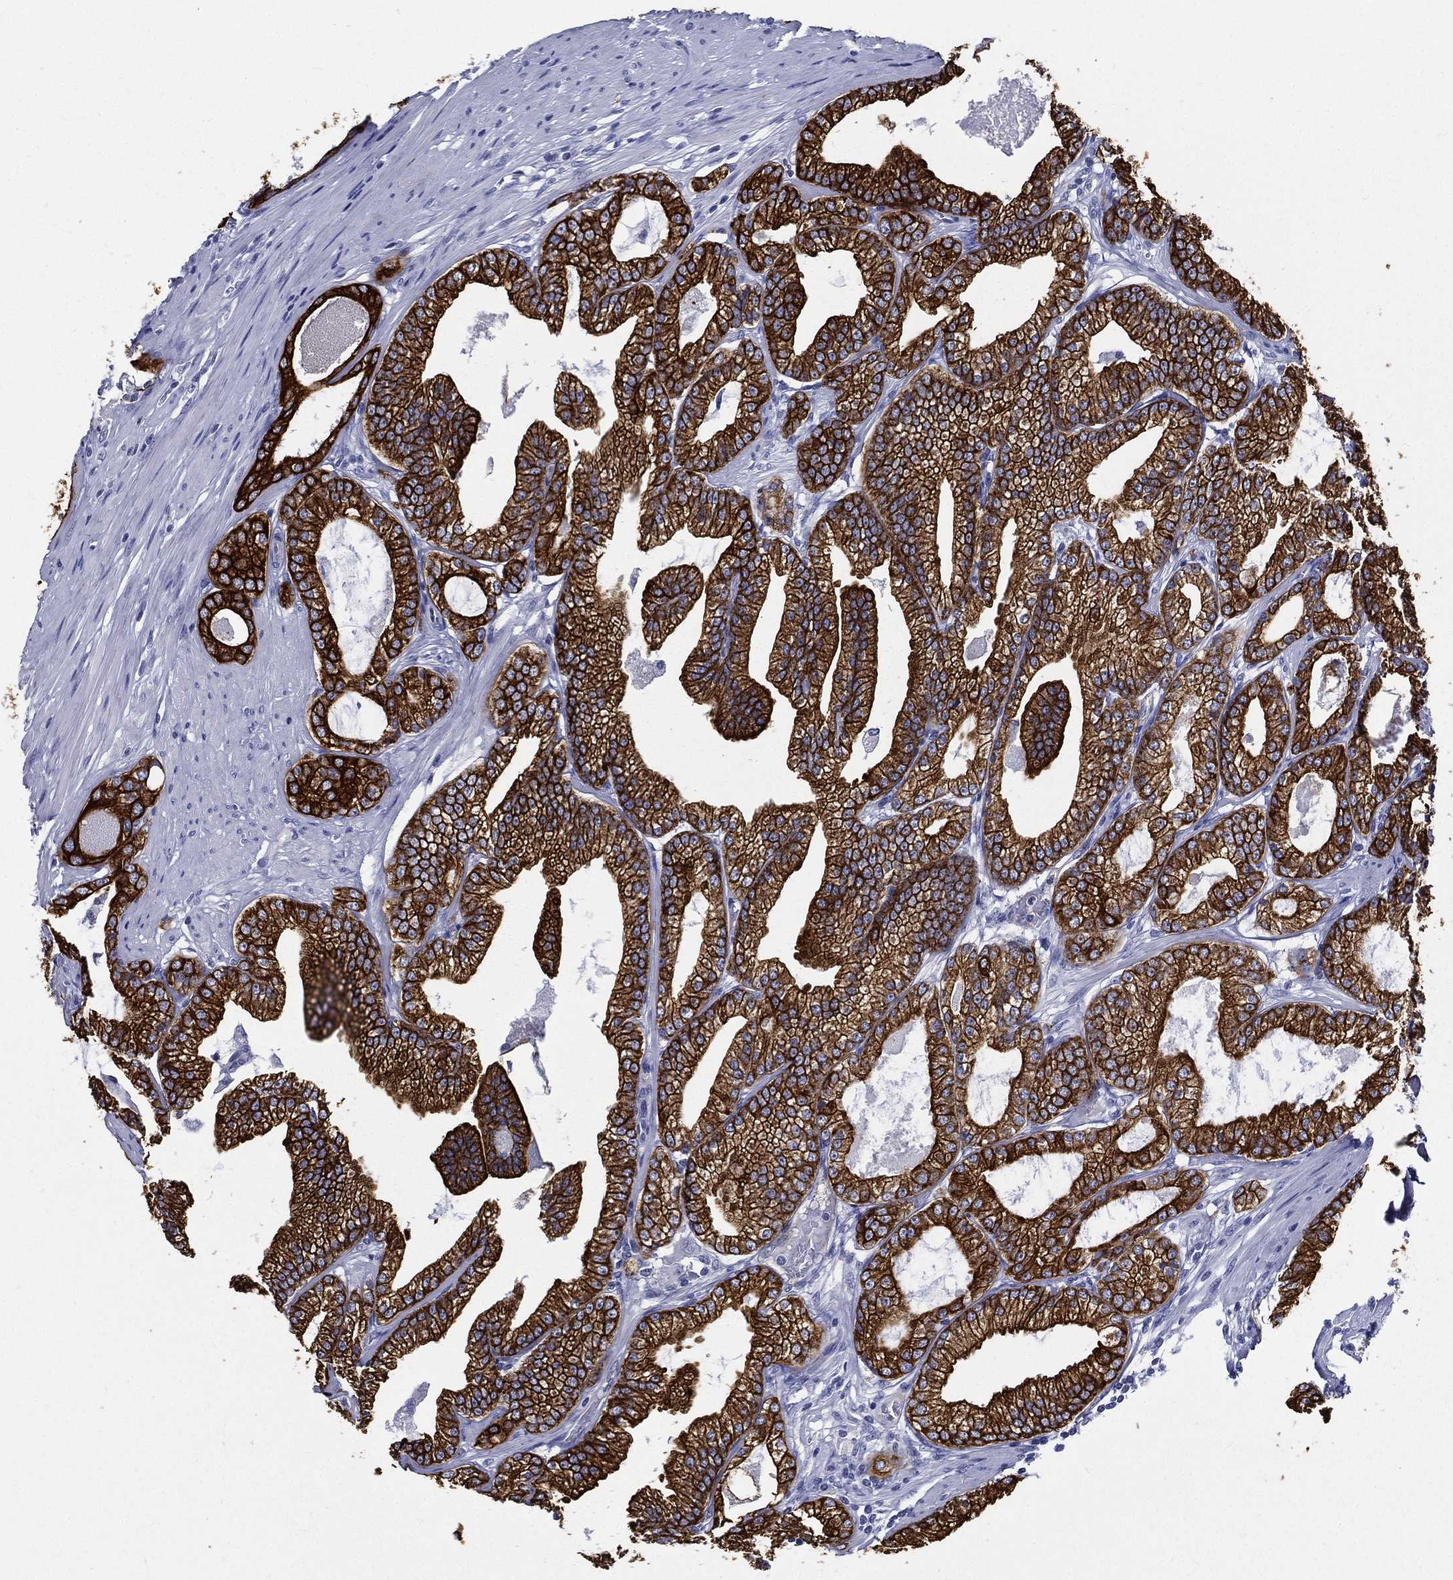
{"staining": {"intensity": "strong", "quantity": ">75%", "location": "cytoplasmic/membranous"}, "tissue": "prostate cancer", "cell_type": "Tumor cells", "image_type": "cancer", "snomed": [{"axis": "morphology", "description": "Adenocarcinoma, High grade"}, {"axis": "topography", "description": "Prostate and seminal vesicle, NOS"}], "caption": "The histopathology image demonstrates staining of adenocarcinoma (high-grade) (prostate), revealing strong cytoplasmic/membranous protein expression (brown color) within tumor cells.", "gene": "NEDD9", "patient": {"sex": "male", "age": 62}}